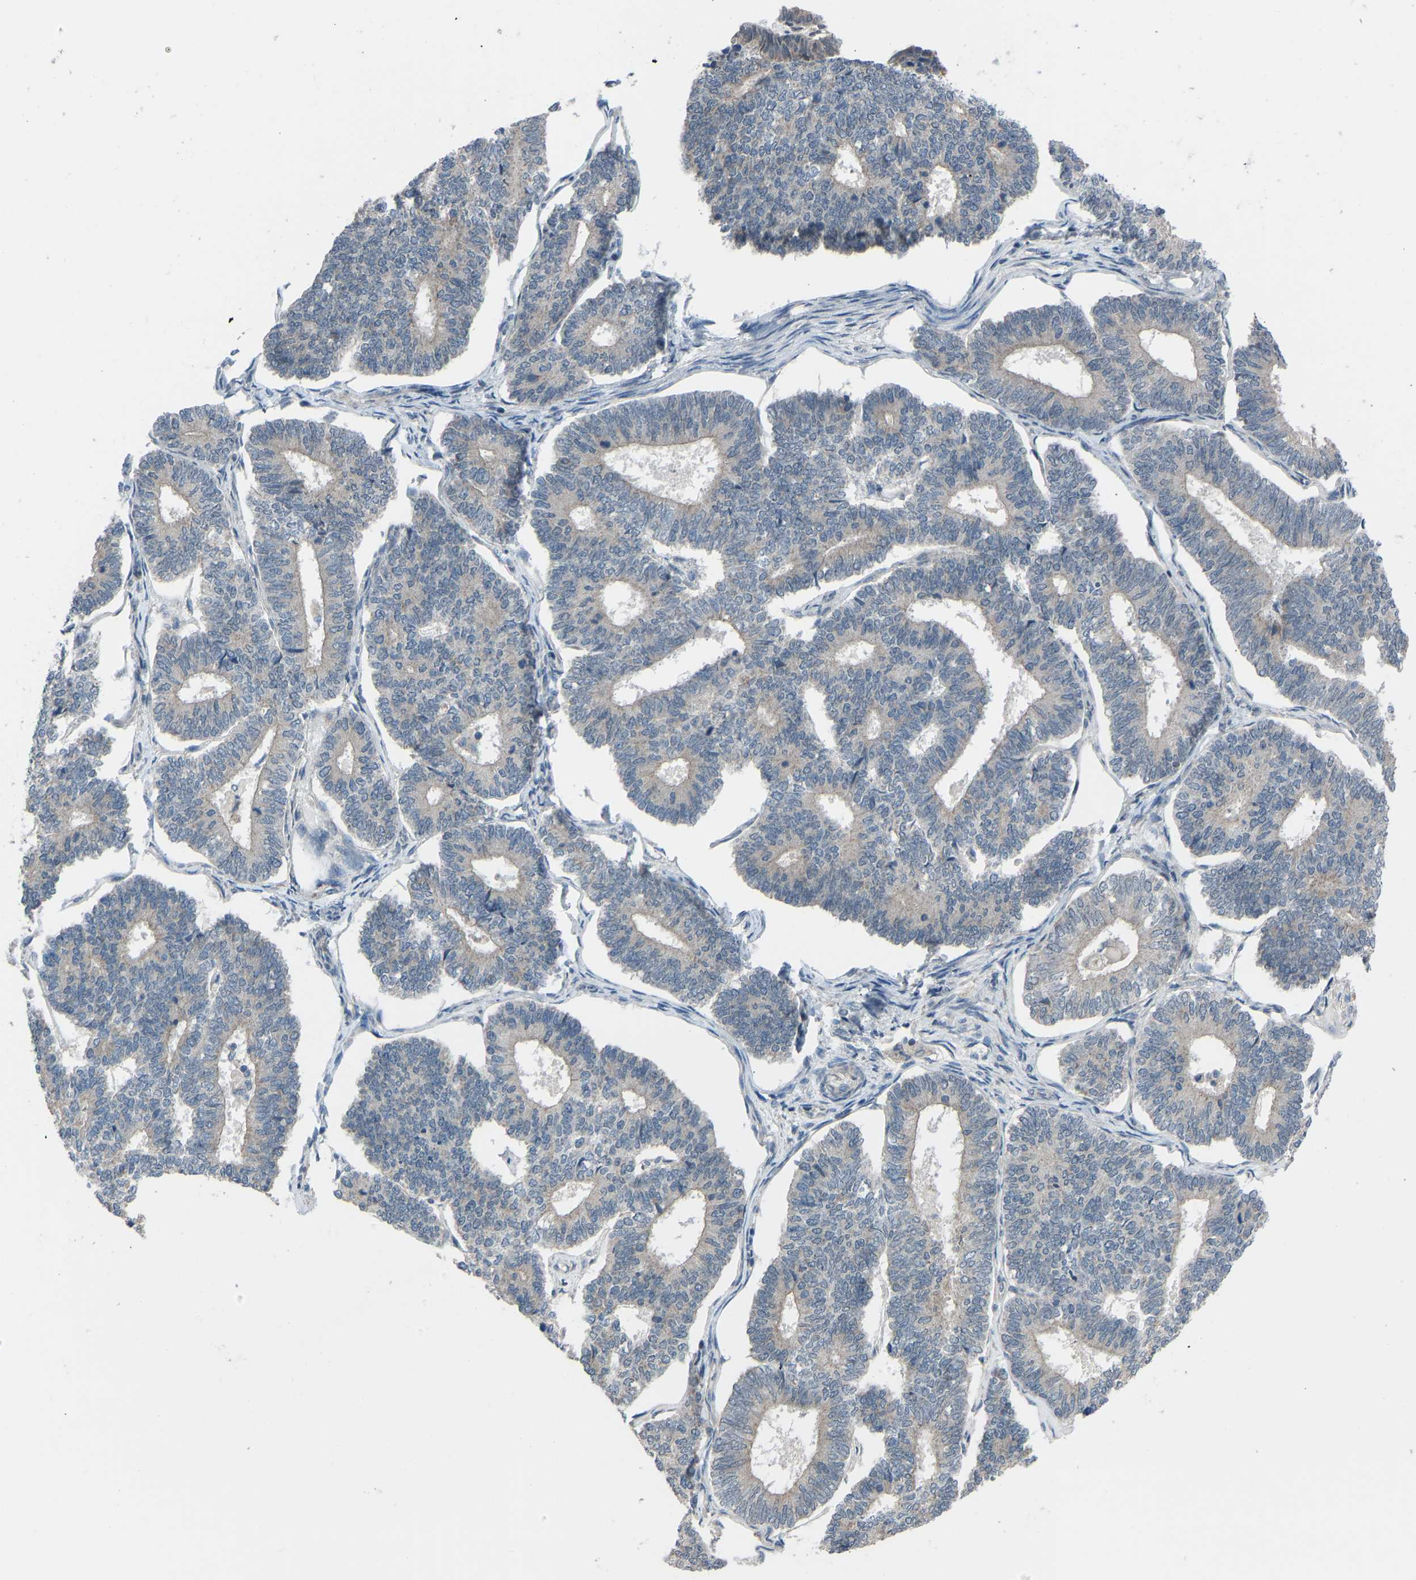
{"staining": {"intensity": "weak", "quantity": "<25%", "location": "cytoplasmic/membranous"}, "tissue": "endometrial cancer", "cell_type": "Tumor cells", "image_type": "cancer", "snomed": [{"axis": "morphology", "description": "Adenocarcinoma, NOS"}, {"axis": "topography", "description": "Endometrium"}], "caption": "There is no significant positivity in tumor cells of endometrial cancer. (DAB (3,3'-diaminobenzidine) immunohistochemistry (IHC) with hematoxylin counter stain).", "gene": "CDK2AP1", "patient": {"sex": "female", "age": 70}}